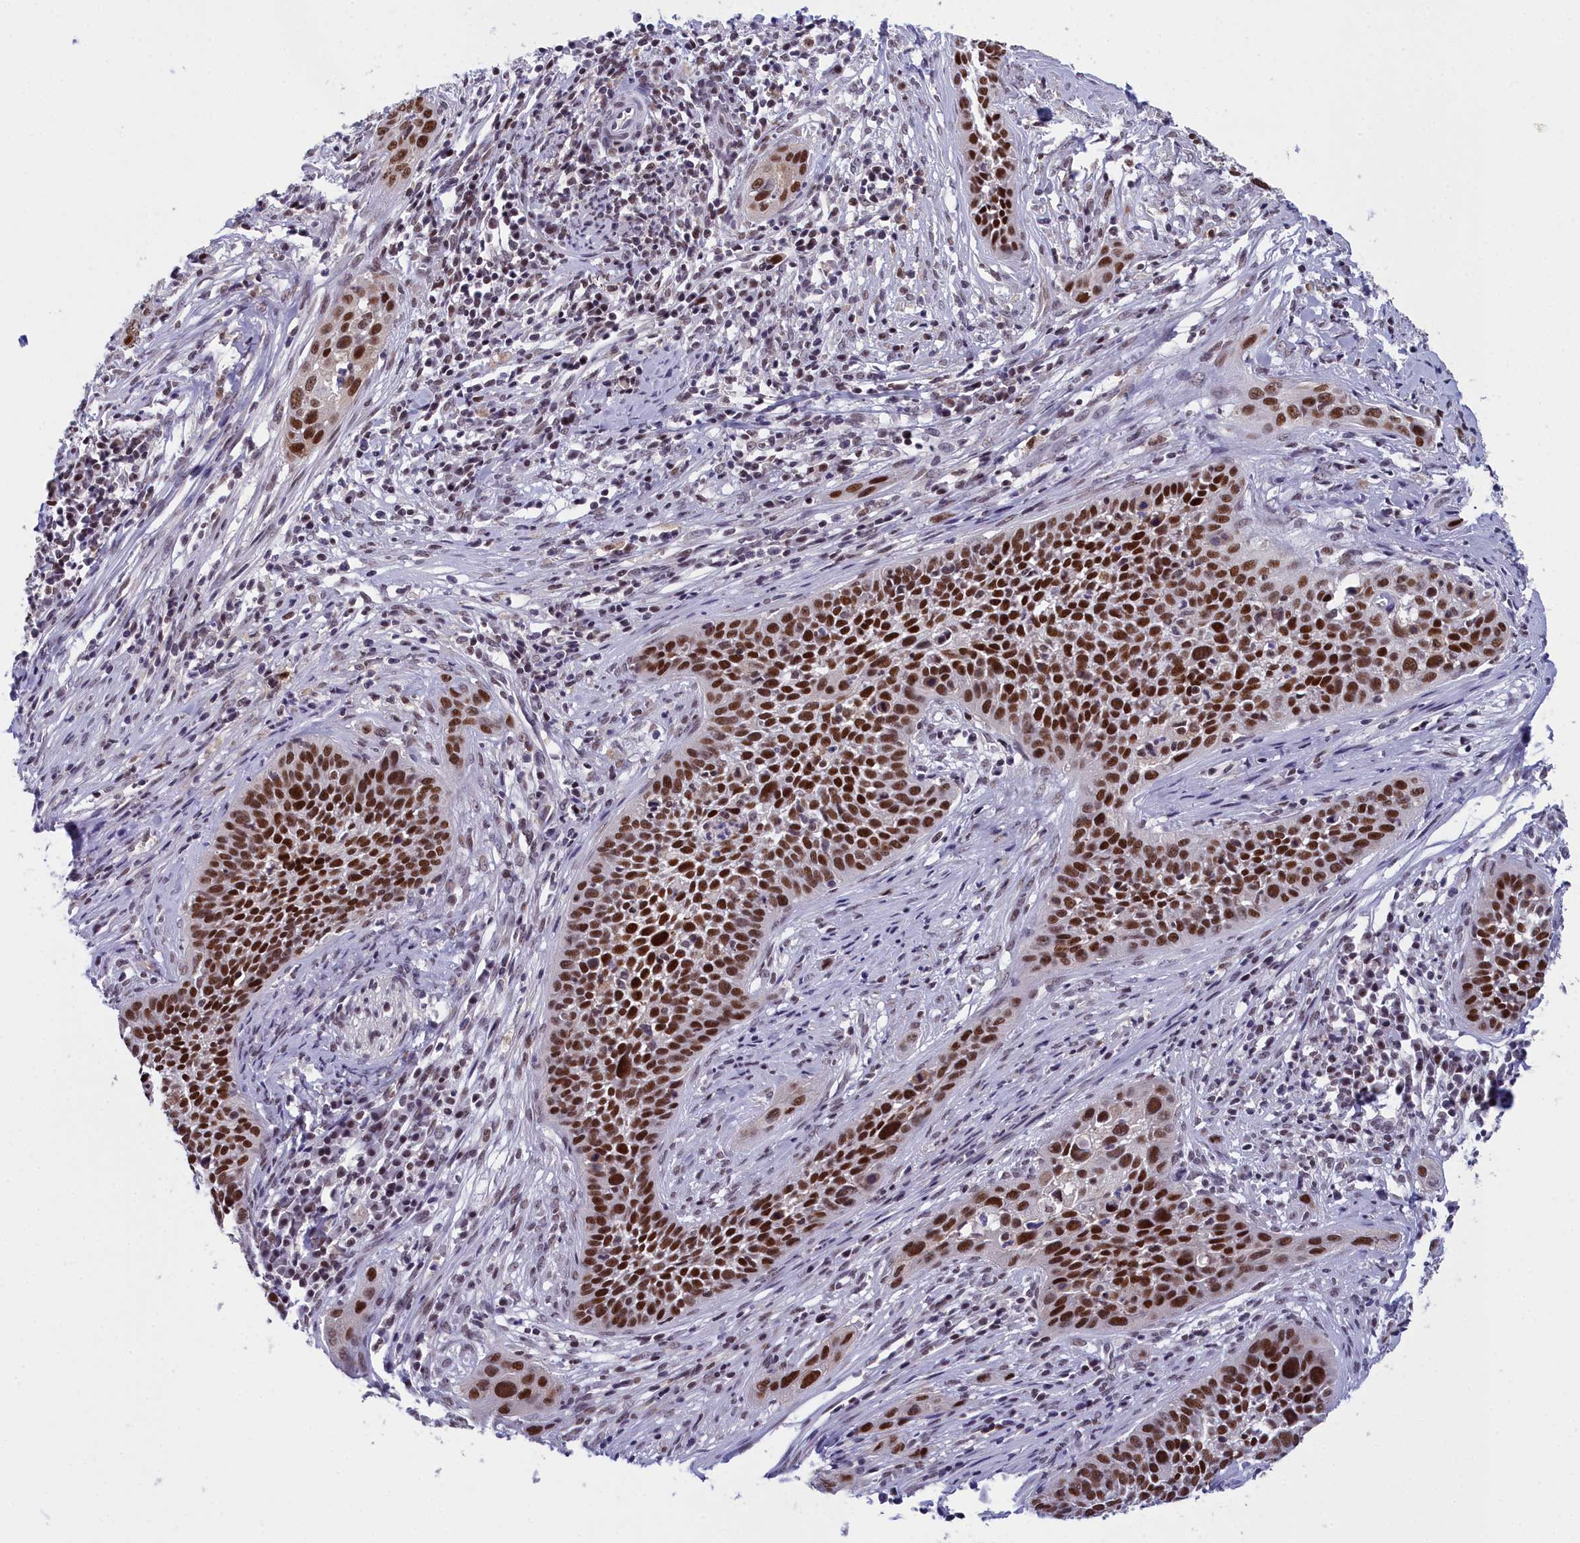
{"staining": {"intensity": "strong", "quantity": ">75%", "location": "nuclear"}, "tissue": "cervical cancer", "cell_type": "Tumor cells", "image_type": "cancer", "snomed": [{"axis": "morphology", "description": "Squamous cell carcinoma, NOS"}, {"axis": "topography", "description": "Cervix"}], "caption": "Tumor cells show high levels of strong nuclear positivity in approximately >75% of cells in human cervical squamous cell carcinoma.", "gene": "CCDC97", "patient": {"sex": "female", "age": 34}}